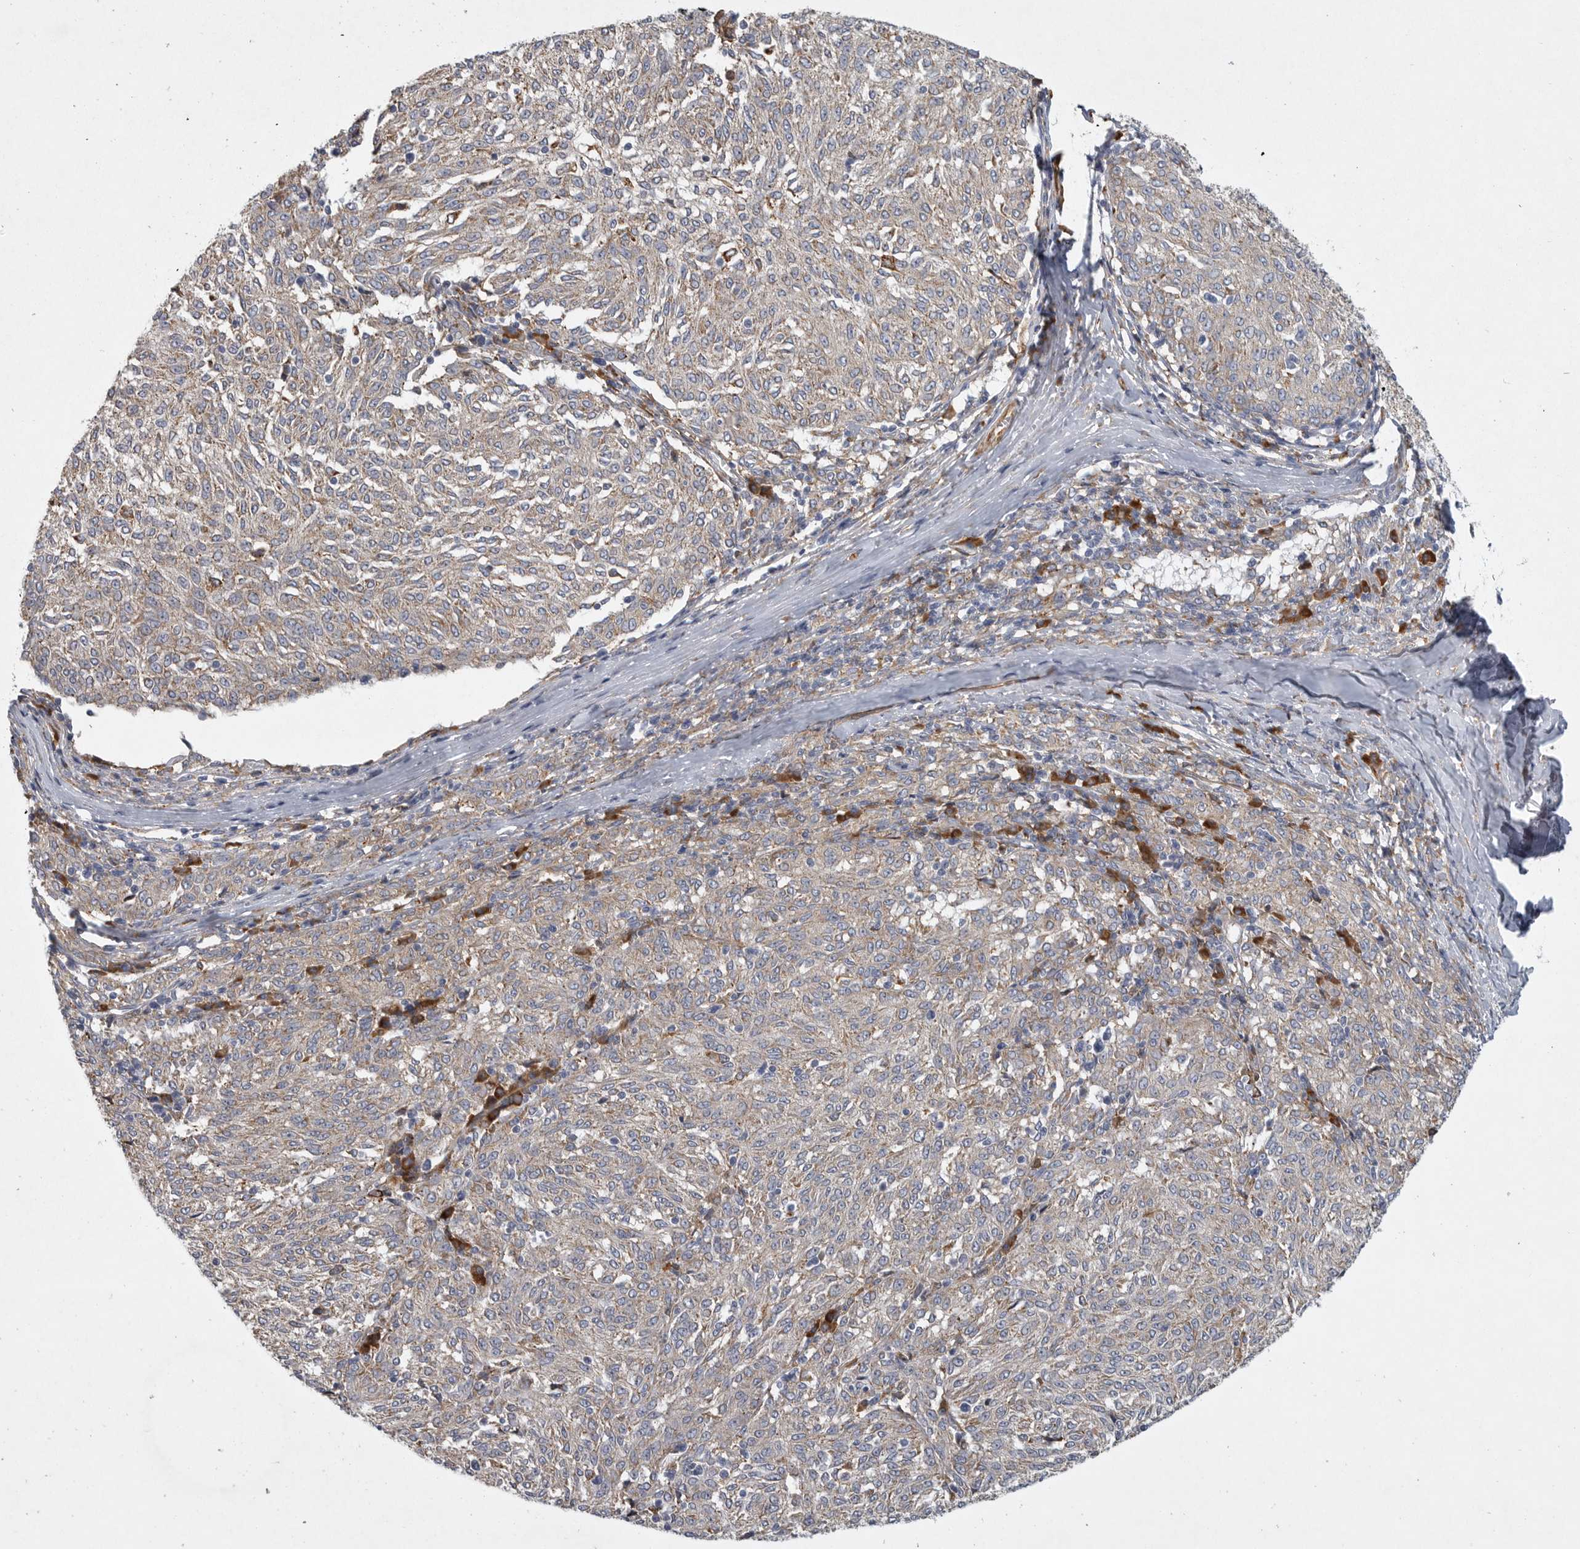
{"staining": {"intensity": "weak", "quantity": ">75%", "location": "cytoplasmic/membranous"}, "tissue": "melanoma", "cell_type": "Tumor cells", "image_type": "cancer", "snomed": [{"axis": "morphology", "description": "Malignant melanoma, NOS"}, {"axis": "topography", "description": "Skin"}], "caption": "Weak cytoplasmic/membranous staining is seen in approximately >75% of tumor cells in melanoma.", "gene": "MINPP1", "patient": {"sex": "female", "age": 72}}